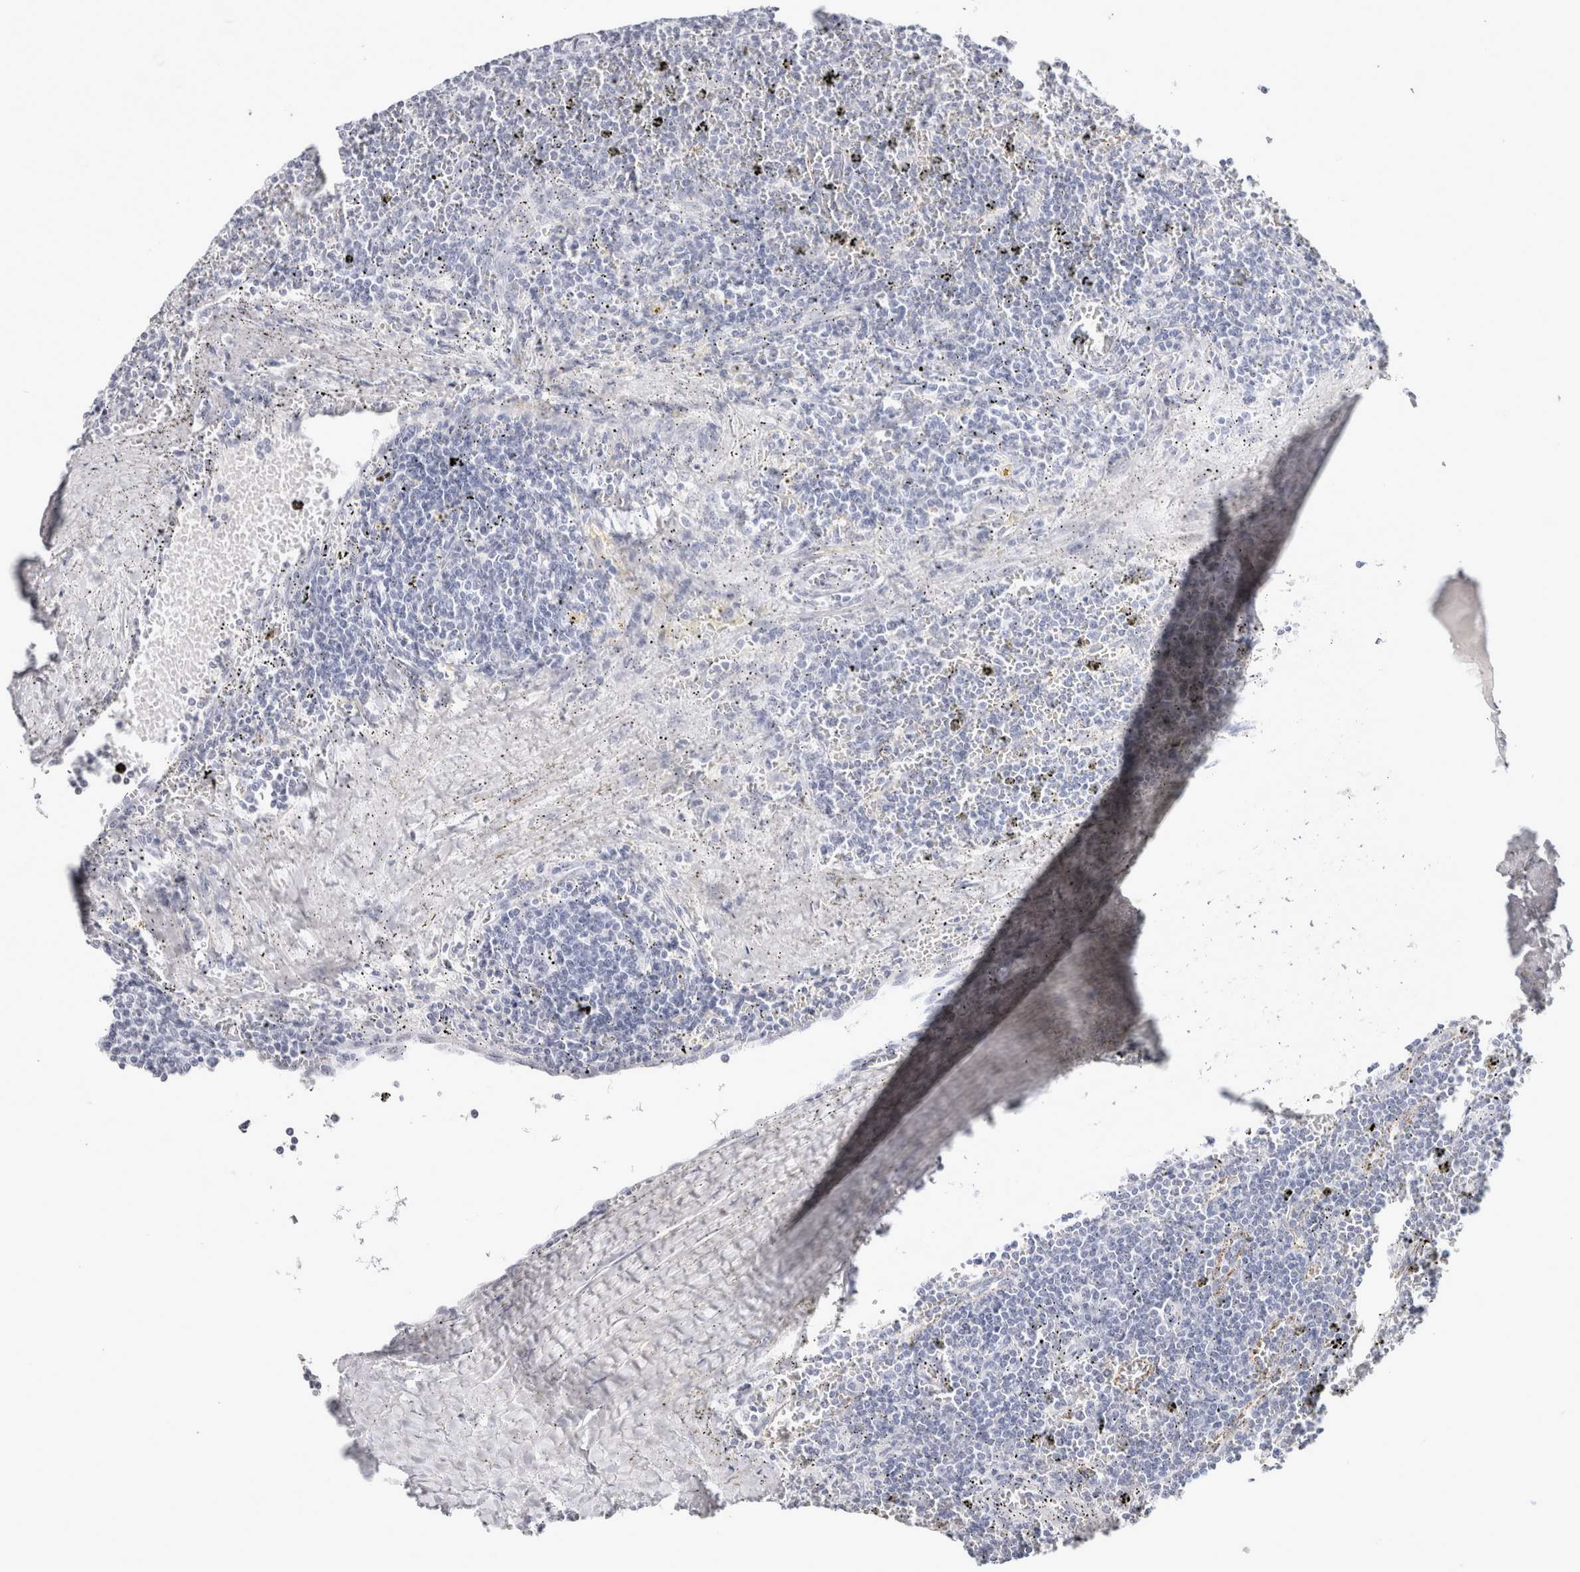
{"staining": {"intensity": "negative", "quantity": "none", "location": "none"}, "tissue": "lymphoma", "cell_type": "Tumor cells", "image_type": "cancer", "snomed": [{"axis": "morphology", "description": "Malignant lymphoma, non-Hodgkin's type, Low grade"}, {"axis": "topography", "description": "Spleen"}], "caption": "Immunohistochemical staining of malignant lymphoma, non-Hodgkin's type (low-grade) reveals no significant positivity in tumor cells.", "gene": "GARIN1A", "patient": {"sex": "female", "age": 50}}